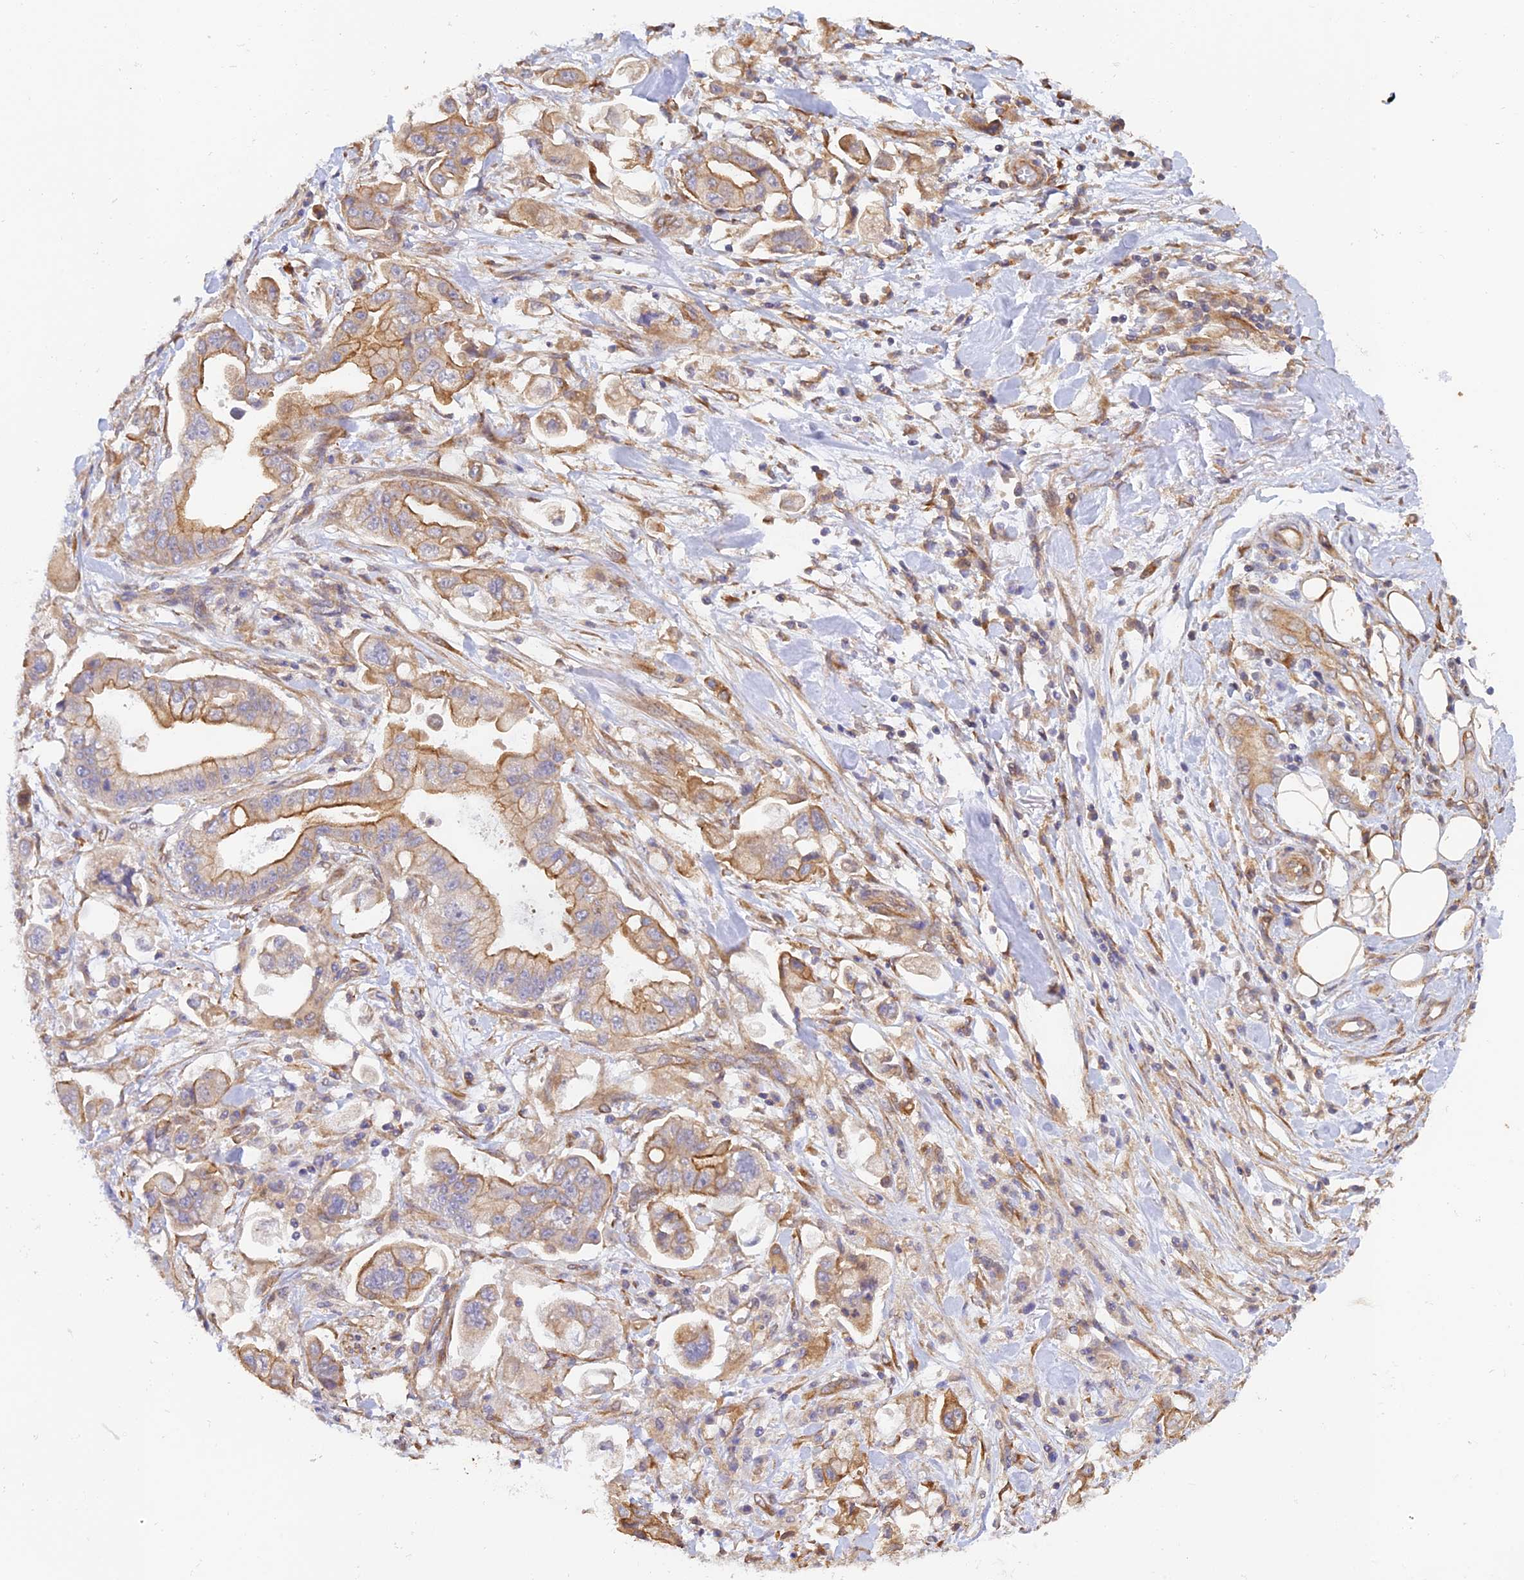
{"staining": {"intensity": "moderate", "quantity": "25%-75%", "location": "cytoplasmic/membranous"}, "tissue": "stomach cancer", "cell_type": "Tumor cells", "image_type": "cancer", "snomed": [{"axis": "morphology", "description": "Adenocarcinoma, NOS"}, {"axis": "topography", "description": "Stomach"}], "caption": "This is a histology image of immunohistochemistry staining of adenocarcinoma (stomach), which shows moderate staining in the cytoplasmic/membranous of tumor cells.", "gene": "MYO9A", "patient": {"sex": "male", "age": 62}}